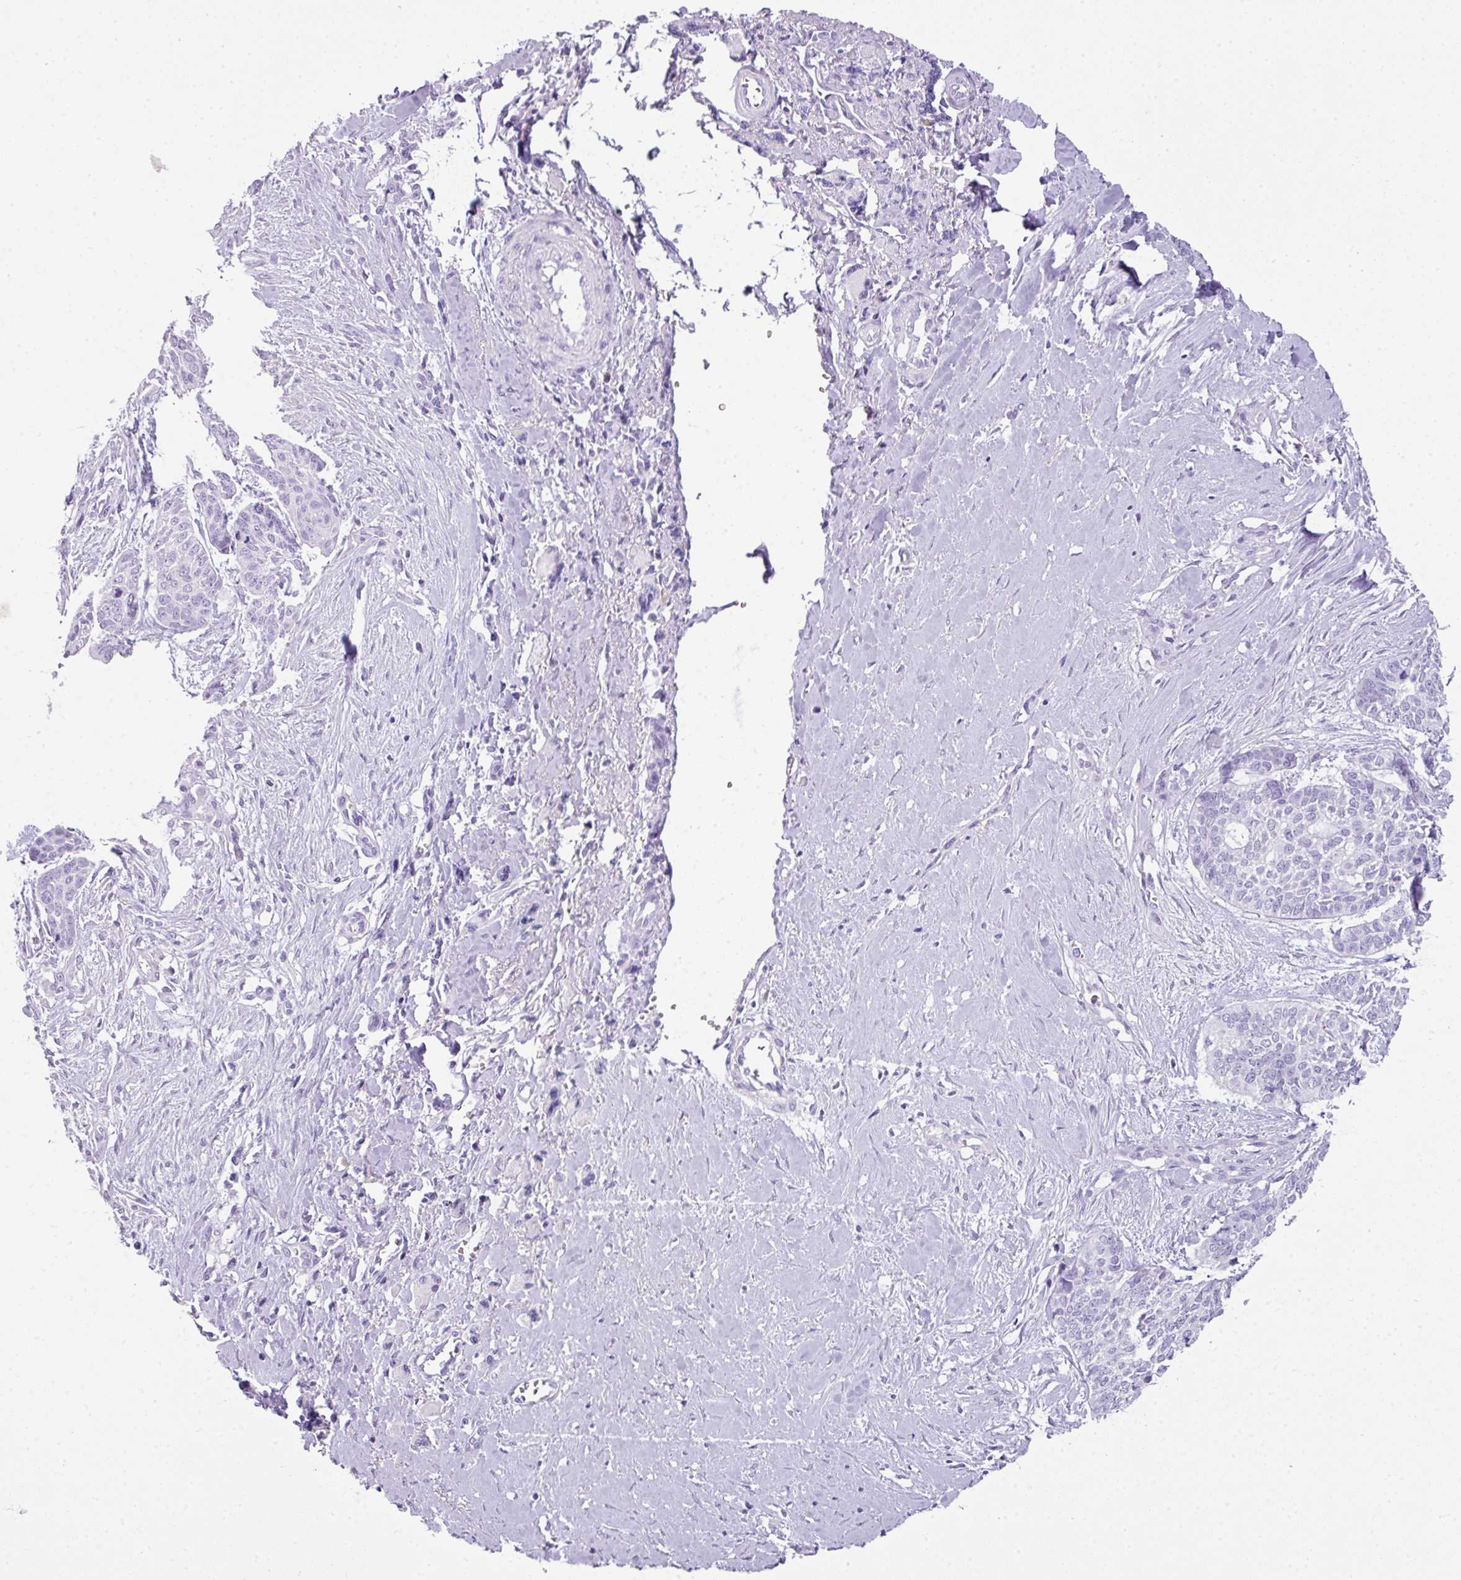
{"staining": {"intensity": "negative", "quantity": "none", "location": "none"}, "tissue": "skin cancer", "cell_type": "Tumor cells", "image_type": "cancer", "snomed": [{"axis": "morphology", "description": "Basal cell carcinoma"}, {"axis": "topography", "description": "Skin"}], "caption": "Skin cancer stained for a protein using immunohistochemistry (IHC) reveals no positivity tumor cells.", "gene": "TNP1", "patient": {"sex": "female", "age": 64}}